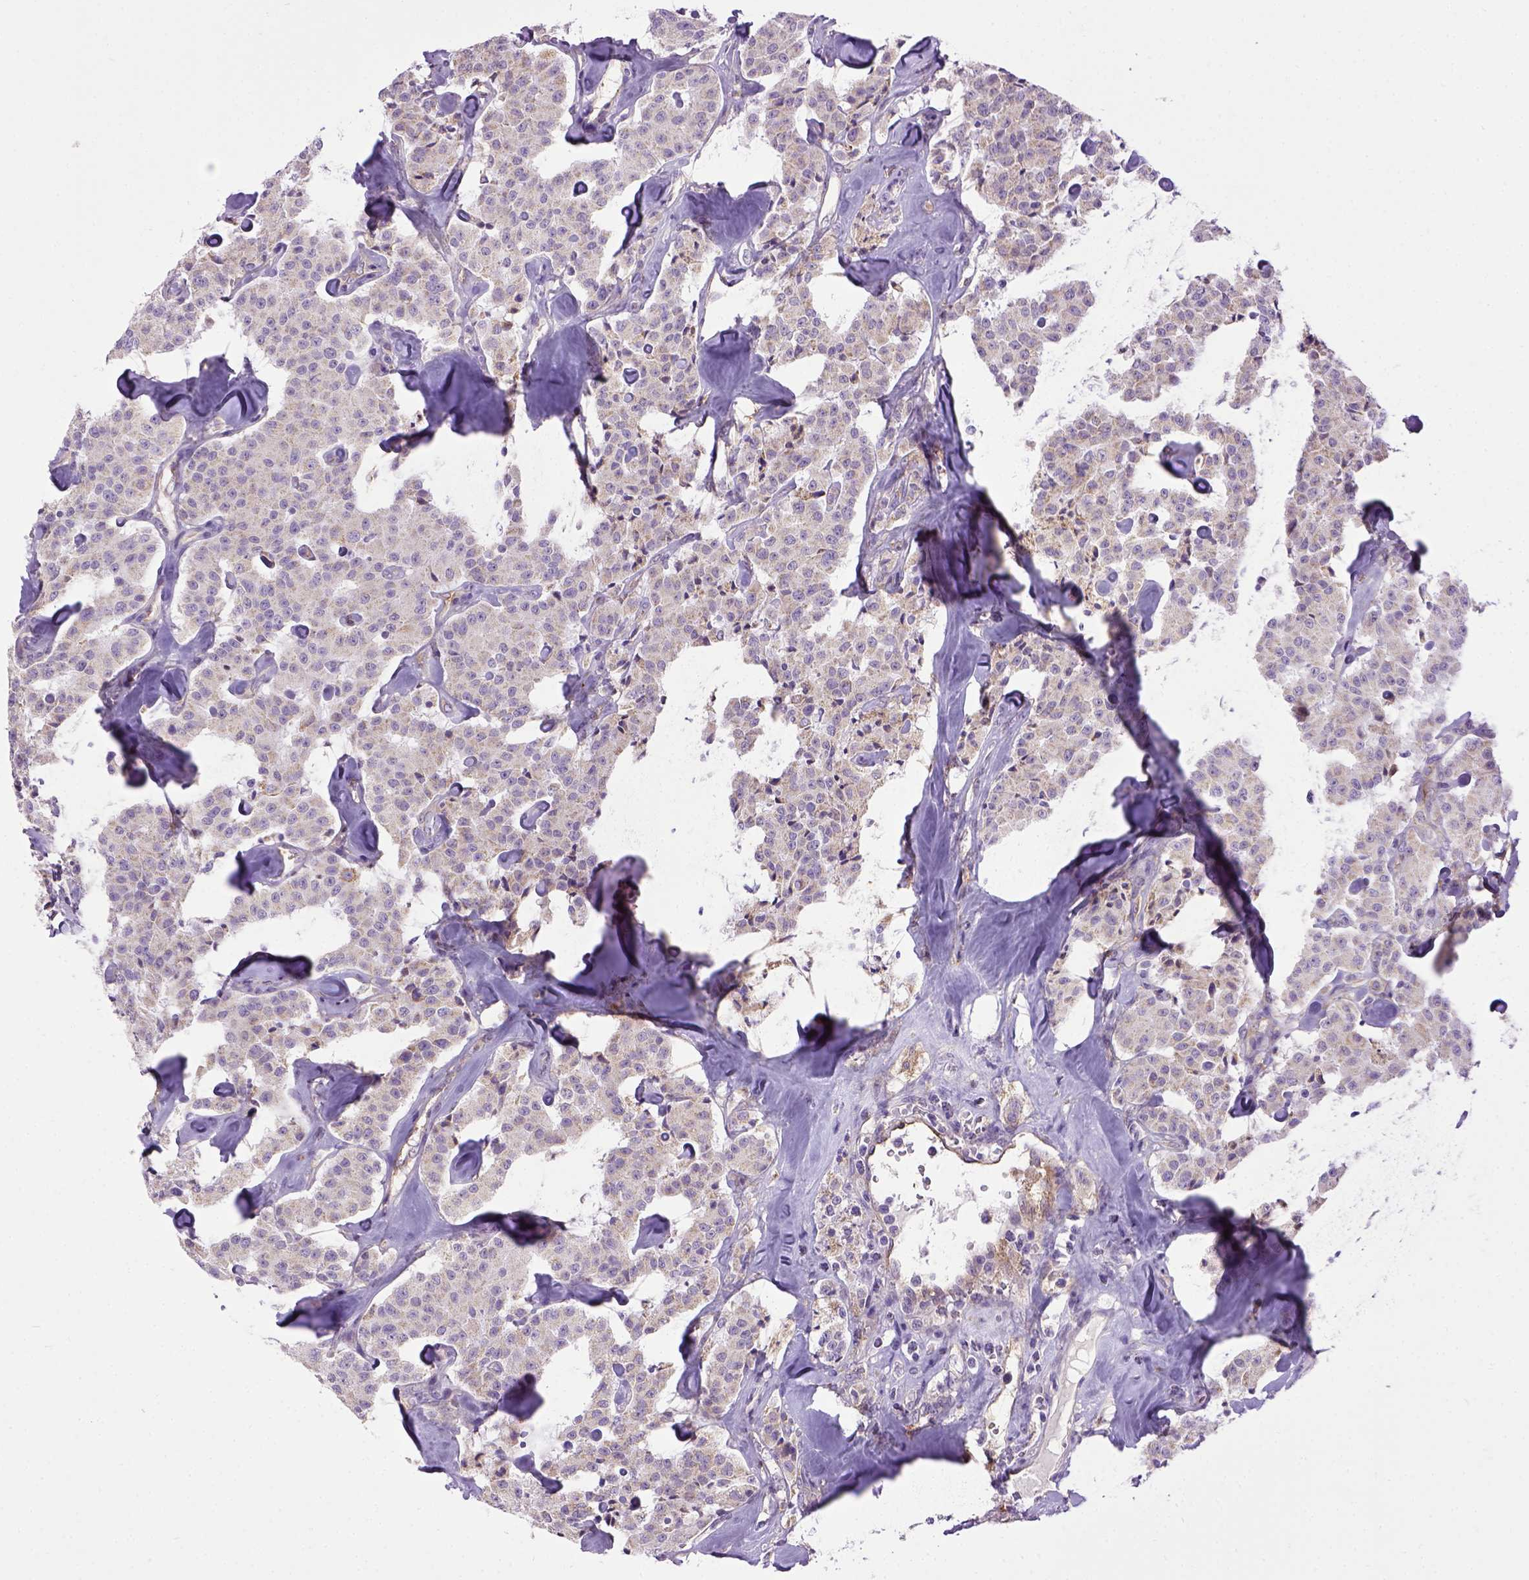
{"staining": {"intensity": "negative", "quantity": "none", "location": "none"}, "tissue": "carcinoid", "cell_type": "Tumor cells", "image_type": "cancer", "snomed": [{"axis": "morphology", "description": "Carcinoid, malignant, NOS"}, {"axis": "topography", "description": "Pancreas"}], "caption": "This photomicrograph is of carcinoid stained with immunohistochemistry to label a protein in brown with the nuclei are counter-stained blue. There is no staining in tumor cells.", "gene": "ENG", "patient": {"sex": "male", "age": 41}}